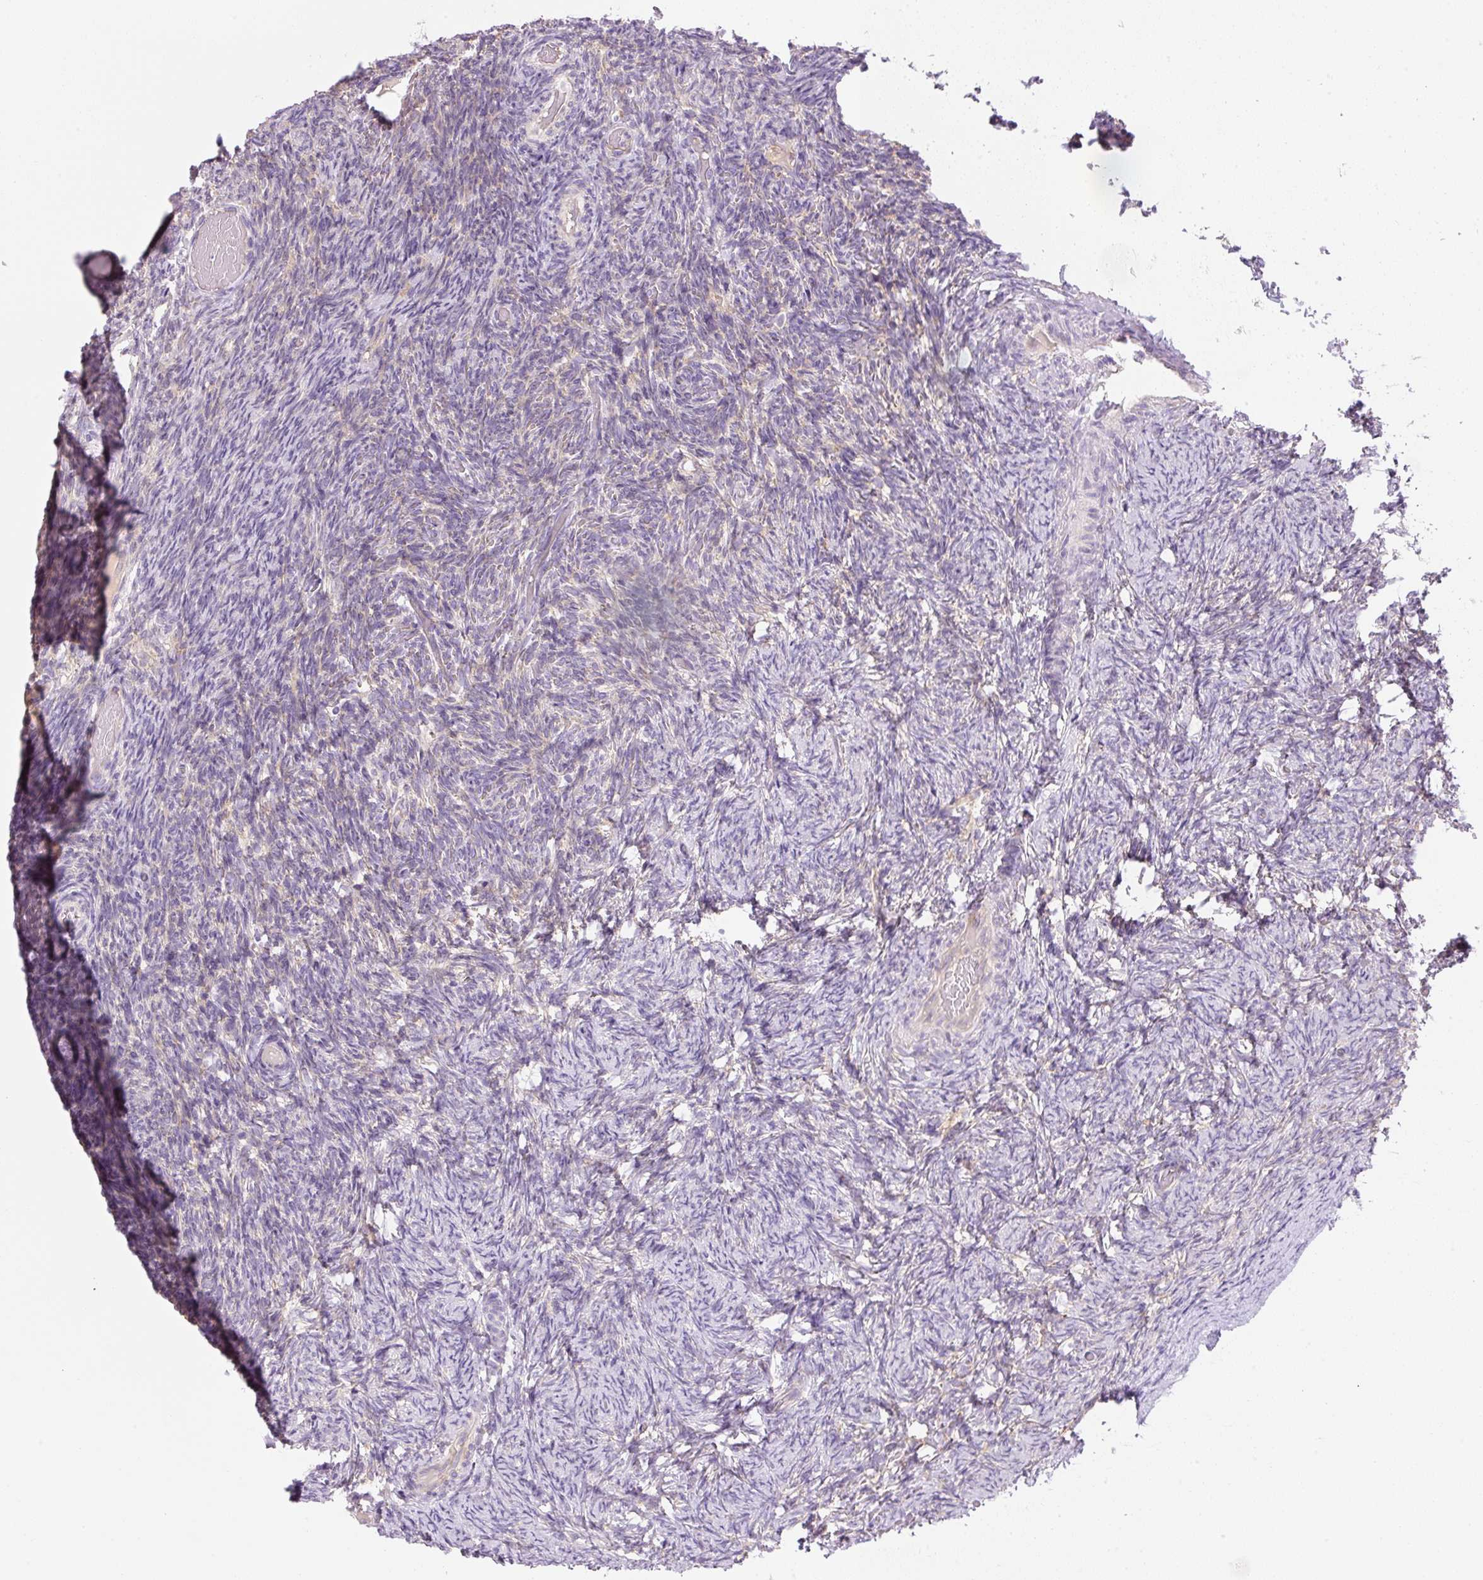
{"staining": {"intensity": "weak", "quantity": "25%-75%", "location": "cytoplasmic/membranous"}, "tissue": "ovary", "cell_type": "Follicle cells", "image_type": "normal", "snomed": [{"axis": "morphology", "description": "Normal tissue, NOS"}, {"axis": "topography", "description": "Ovary"}], "caption": "Follicle cells show low levels of weak cytoplasmic/membranous positivity in approximately 25%-75% of cells in benign human ovary.", "gene": "RPL18A", "patient": {"sex": "female", "age": 34}}